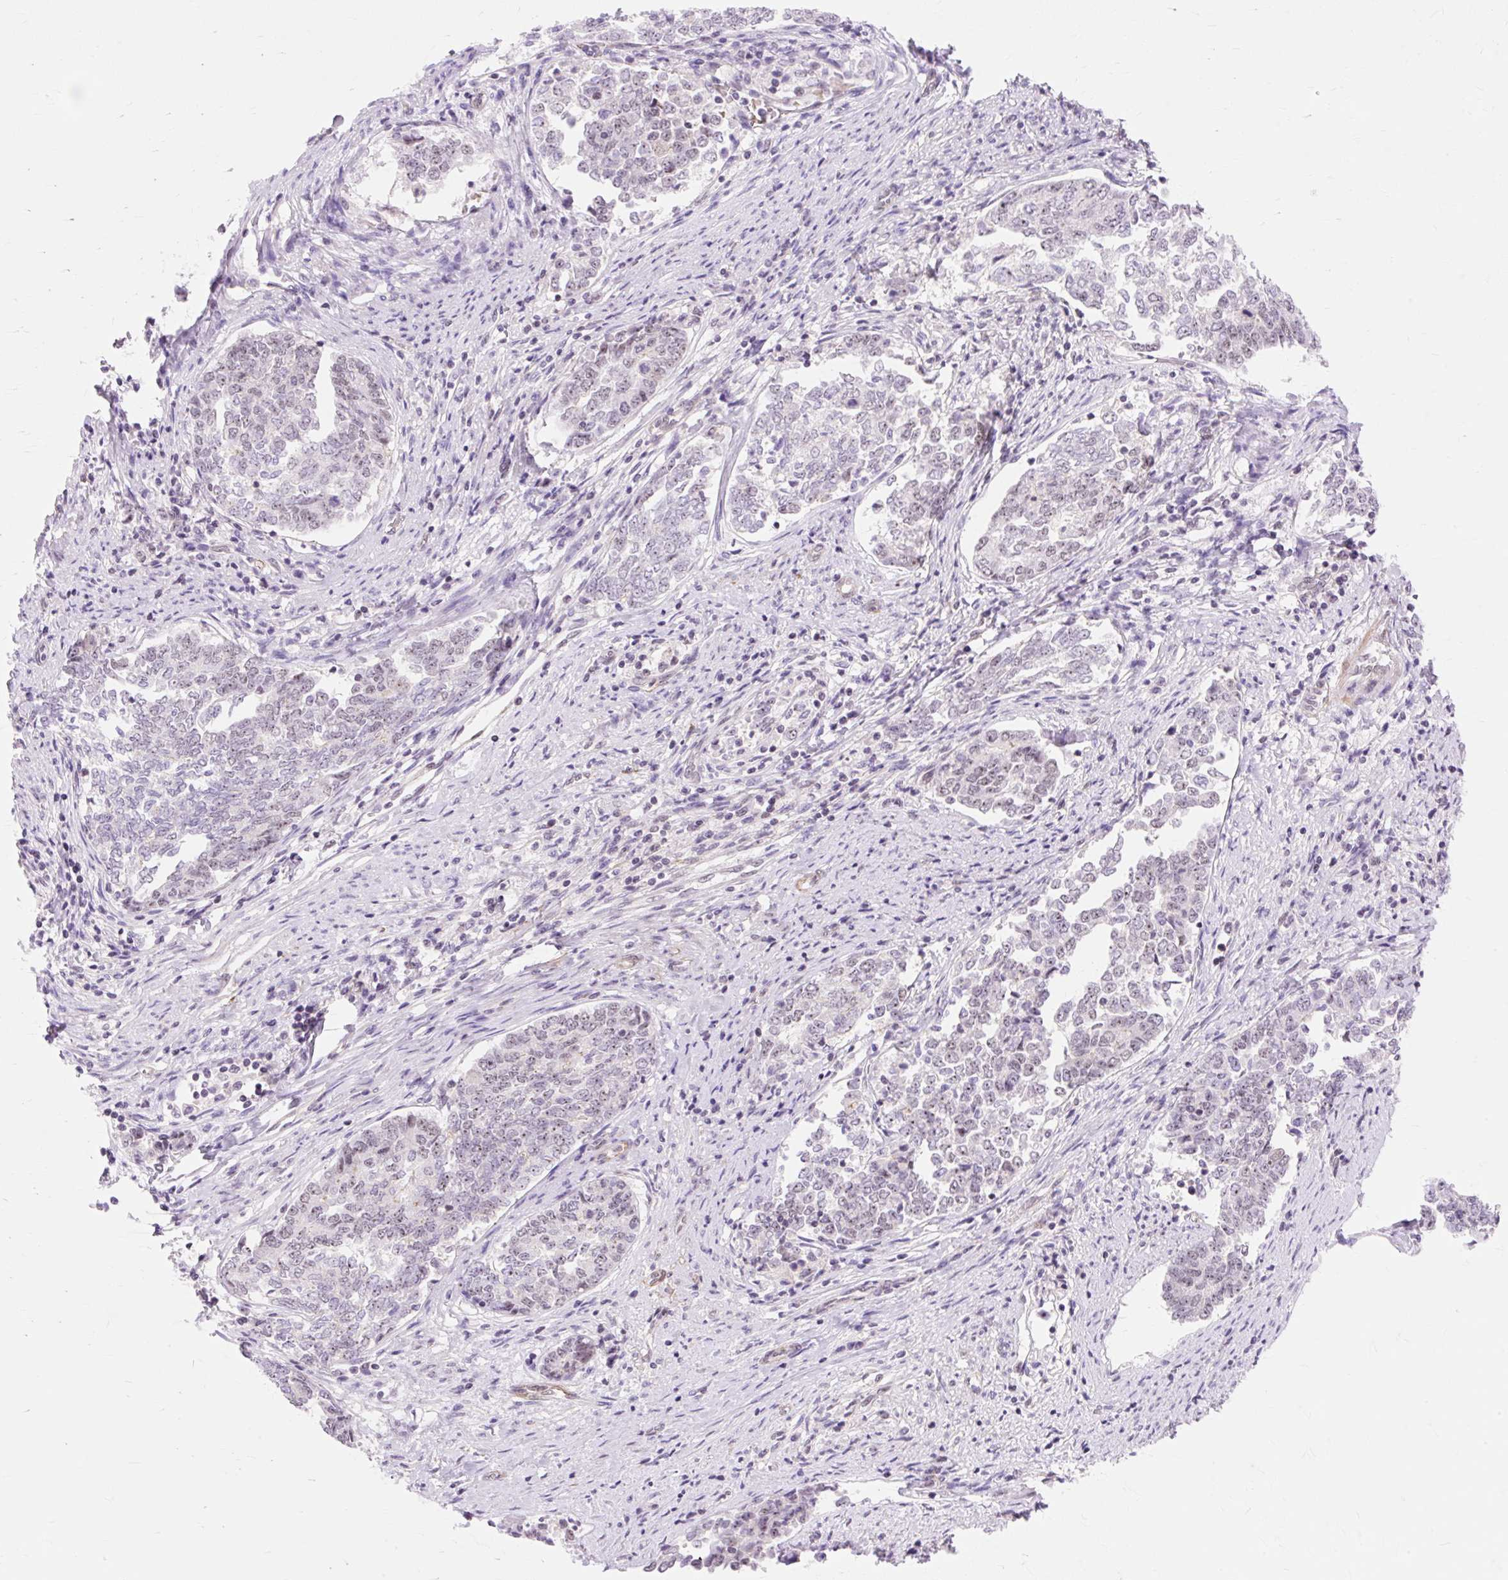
{"staining": {"intensity": "weak", "quantity": "25%-75%", "location": "nuclear"}, "tissue": "endometrial cancer", "cell_type": "Tumor cells", "image_type": "cancer", "snomed": [{"axis": "morphology", "description": "Adenocarcinoma, NOS"}, {"axis": "topography", "description": "Endometrium"}], "caption": "Immunohistochemical staining of human endometrial cancer (adenocarcinoma) shows low levels of weak nuclear staining in about 25%-75% of tumor cells. The staining was performed using DAB, with brown indicating positive protein expression. Nuclei are stained blue with hematoxylin.", "gene": "OBP2A", "patient": {"sex": "female", "age": 80}}